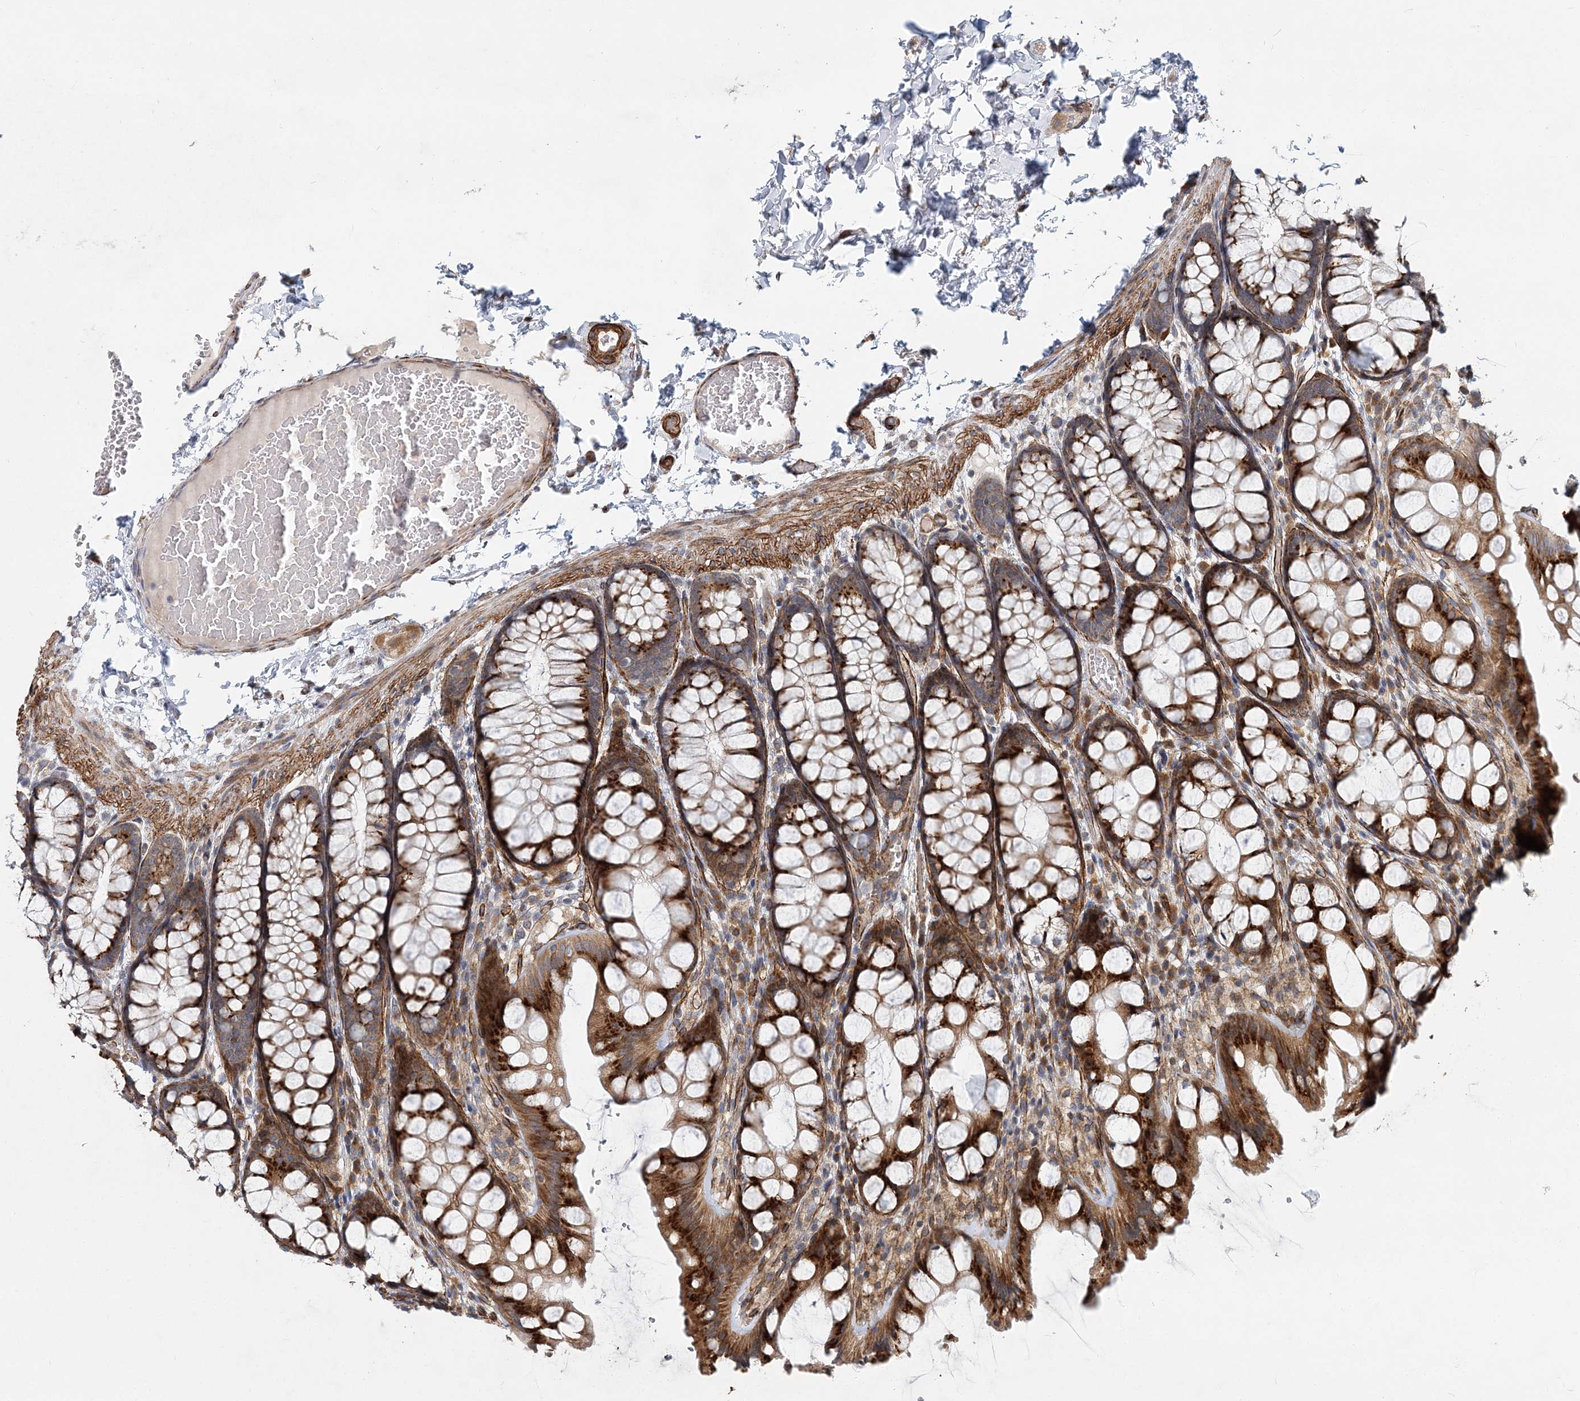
{"staining": {"intensity": "moderate", "quantity": ">75%", "location": "cytoplasmic/membranous"}, "tissue": "colon", "cell_type": "Endothelial cells", "image_type": "normal", "snomed": [{"axis": "morphology", "description": "Normal tissue, NOS"}, {"axis": "topography", "description": "Colon"}], "caption": "A medium amount of moderate cytoplasmic/membranous staining is present in approximately >75% of endothelial cells in normal colon. (DAB (3,3'-diaminobenzidine) = brown stain, brightfield microscopy at high magnification).", "gene": "NBAS", "patient": {"sex": "male", "age": 47}}